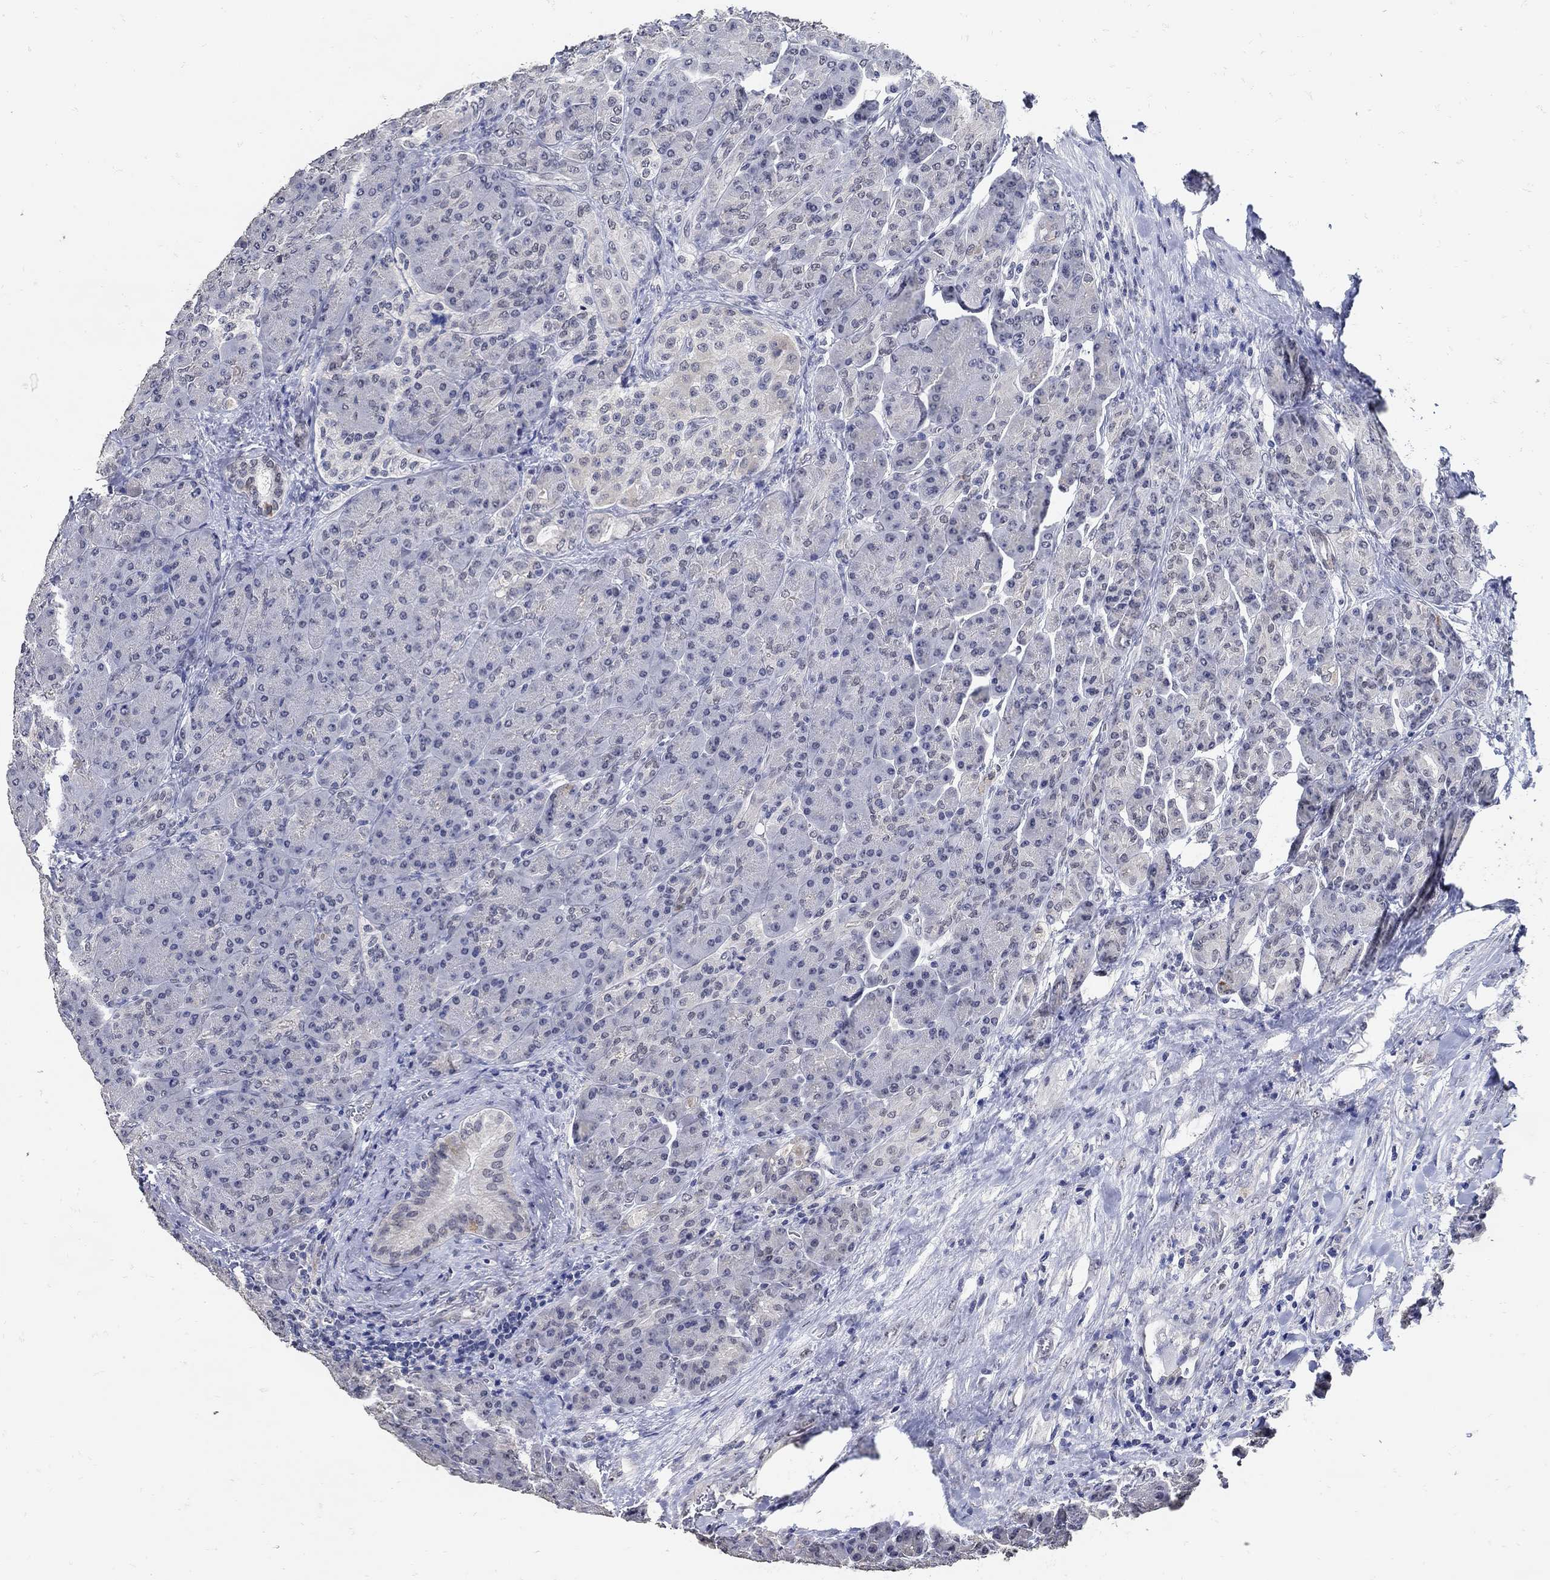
{"staining": {"intensity": "negative", "quantity": "none", "location": "none"}, "tissue": "pancreas", "cell_type": "Exocrine glandular cells", "image_type": "normal", "snomed": [{"axis": "morphology", "description": "Normal tissue, NOS"}, {"axis": "topography", "description": "Pancreas"}], "caption": "A micrograph of human pancreas is negative for staining in exocrine glandular cells. The staining was performed using DAB (3,3'-diaminobenzidine) to visualize the protein expression in brown, while the nuclei were stained in blue with hematoxylin (Magnification: 20x).", "gene": "KCNN3", "patient": {"sex": "male", "age": 70}}